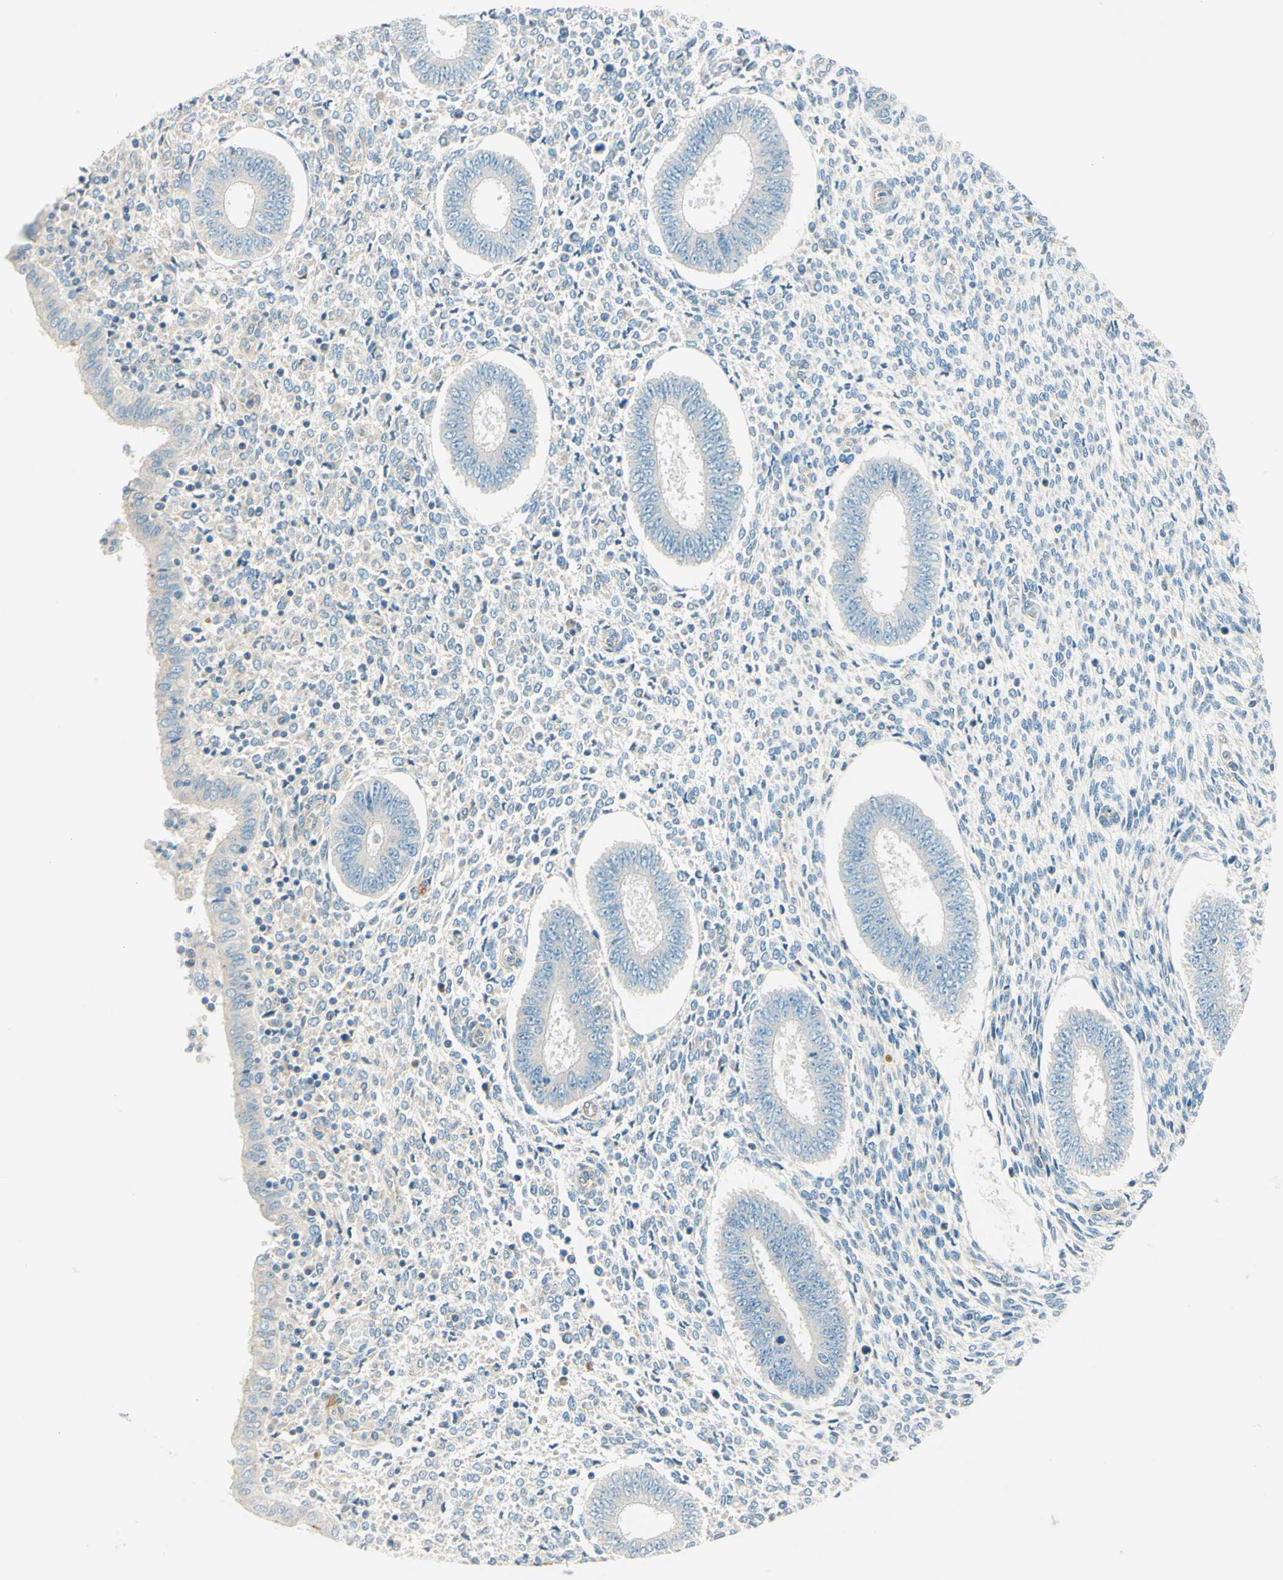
{"staining": {"intensity": "negative", "quantity": "none", "location": "none"}, "tissue": "endometrium", "cell_type": "Cells in endometrial stroma", "image_type": "normal", "snomed": [{"axis": "morphology", "description": "Normal tissue, NOS"}, {"axis": "topography", "description": "Endometrium"}], "caption": "Immunohistochemistry of normal human endometrium exhibits no expression in cells in endometrial stroma. (DAB (3,3'-diaminobenzidine) IHC visualized using brightfield microscopy, high magnification).", "gene": "TAOK2", "patient": {"sex": "female", "age": 35}}